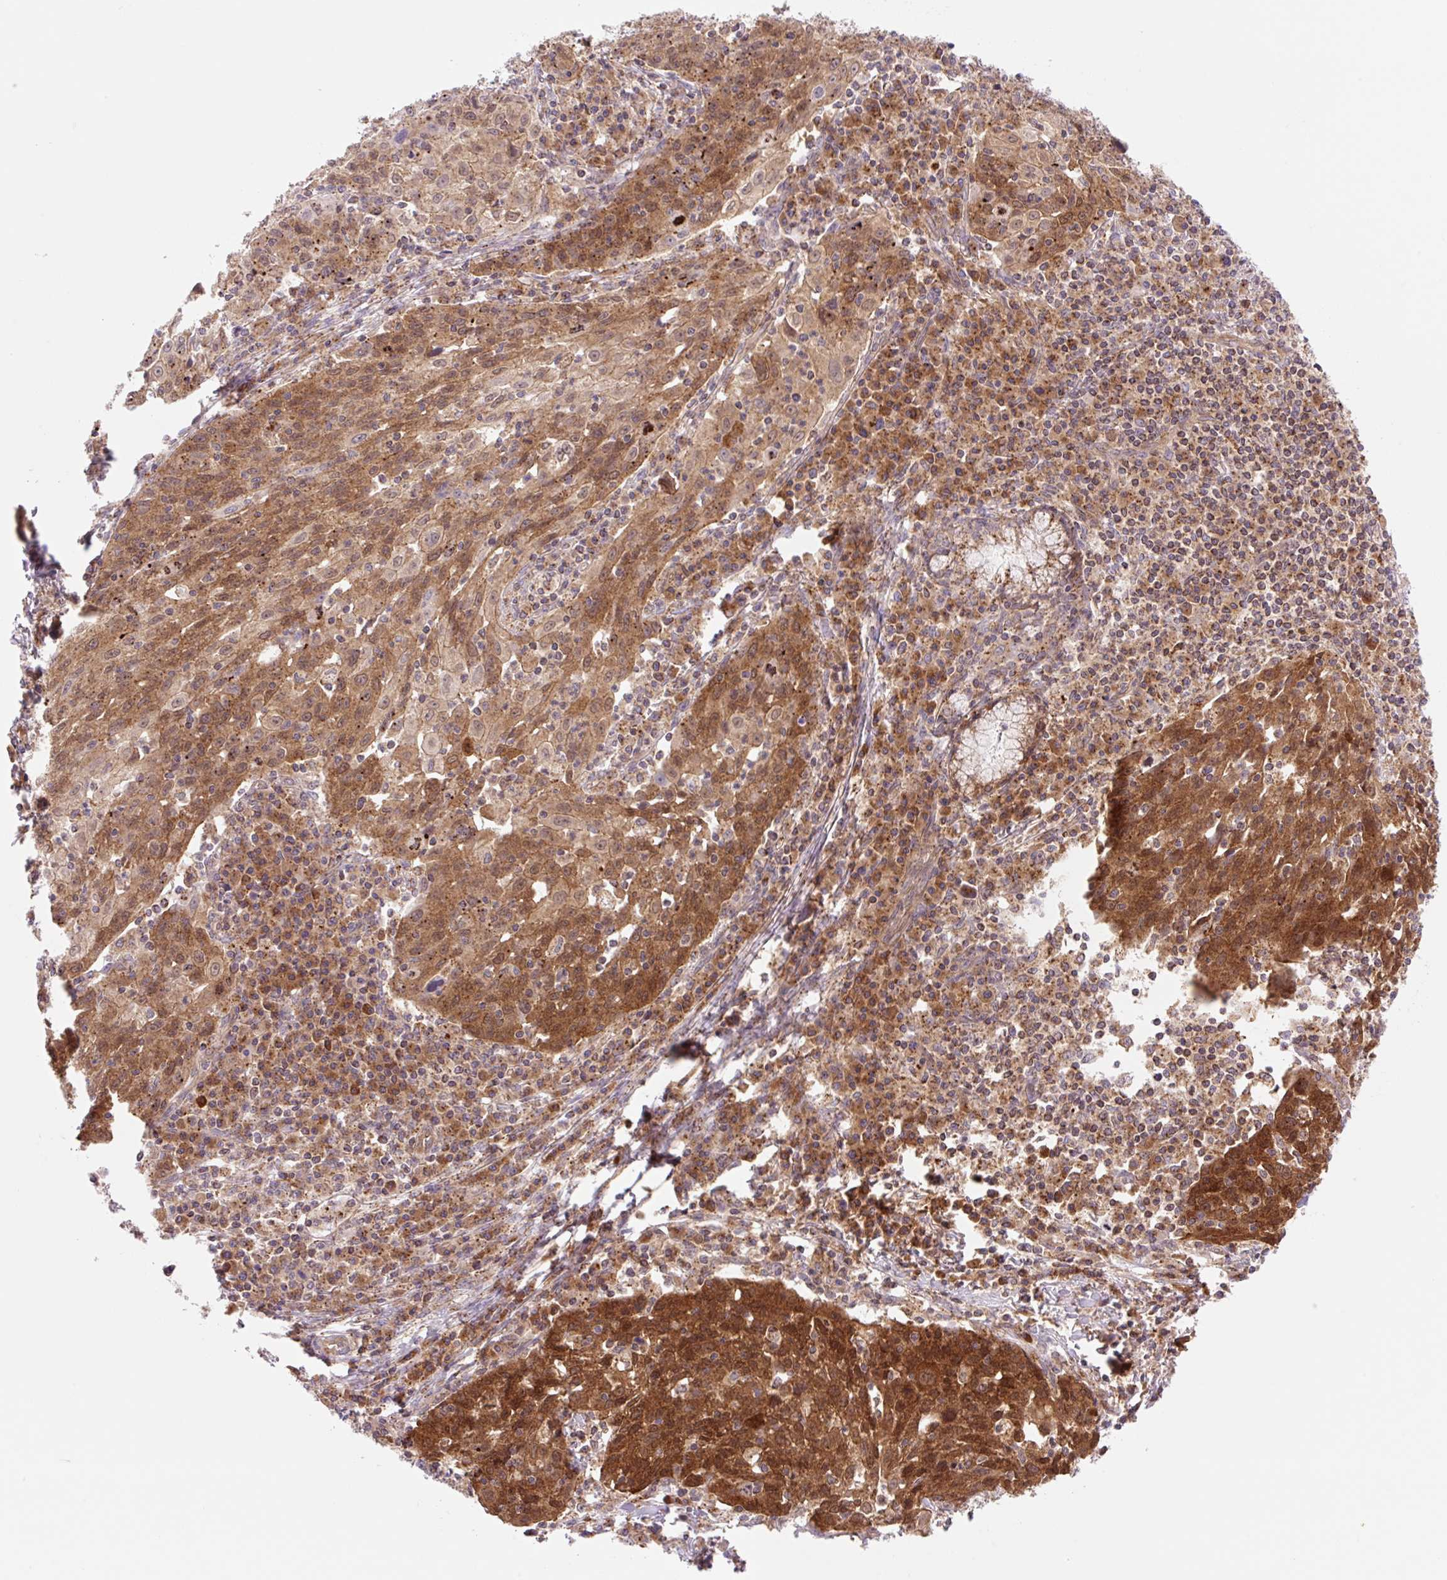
{"staining": {"intensity": "strong", "quantity": ">75%", "location": "cytoplasmic/membranous"}, "tissue": "lung cancer", "cell_type": "Tumor cells", "image_type": "cancer", "snomed": [{"axis": "morphology", "description": "Squamous cell carcinoma, NOS"}, {"axis": "morphology", "description": "Squamous cell carcinoma, metastatic, NOS"}, {"axis": "topography", "description": "Bronchus"}, {"axis": "topography", "description": "Lung"}], "caption": "Human lung cancer stained for a protein (brown) shows strong cytoplasmic/membranous positive staining in about >75% of tumor cells.", "gene": "VPS4A", "patient": {"sex": "male", "age": 62}}